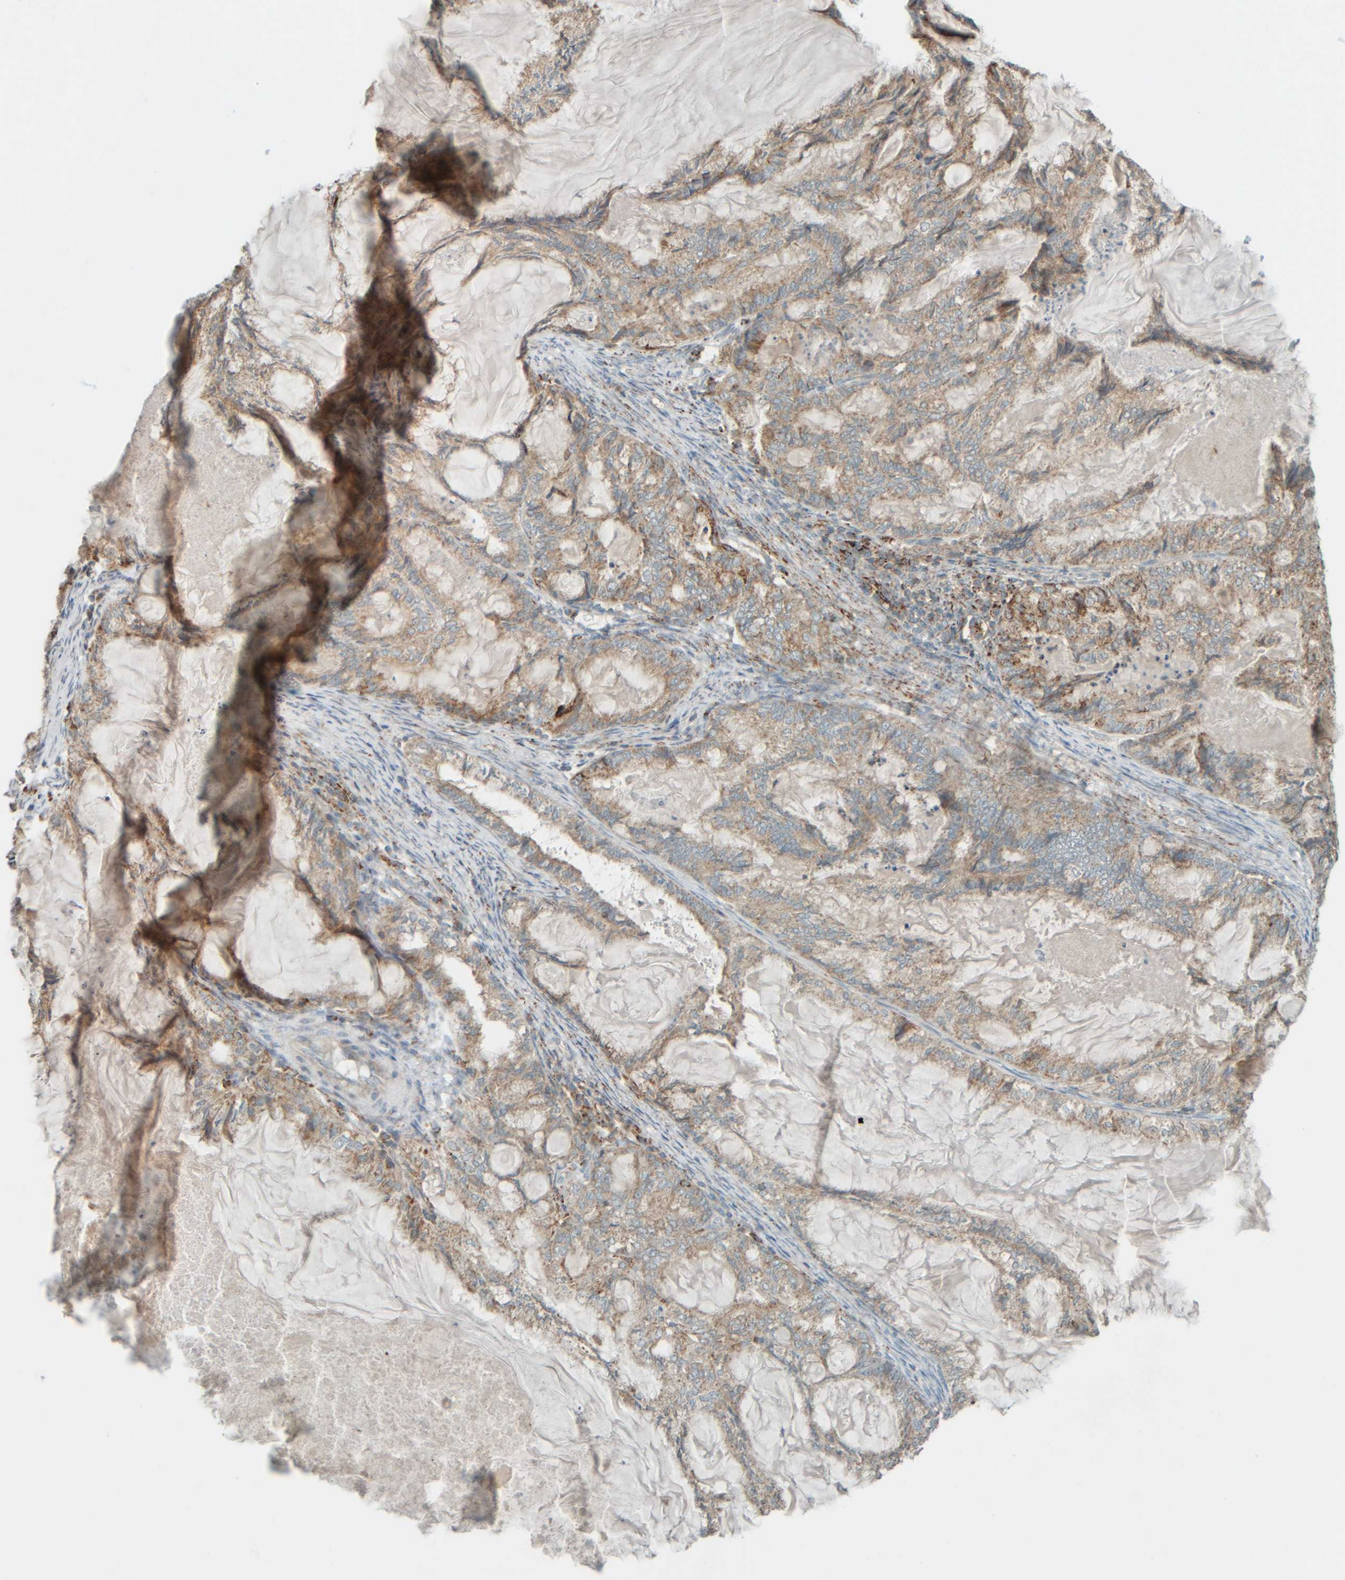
{"staining": {"intensity": "strong", "quantity": "<25%", "location": "cytoplasmic/membranous"}, "tissue": "endometrial cancer", "cell_type": "Tumor cells", "image_type": "cancer", "snomed": [{"axis": "morphology", "description": "Adenocarcinoma, NOS"}, {"axis": "topography", "description": "Endometrium"}], "caption": "Immunohistochemical staining of adenocarcinoma (endometrial) shows medium levels of strong cytoplasmic/membranous positivity in about <25% of tumor cells.", "gene": "SPAG5", "patient": {"sex": "female", "age": 86}}